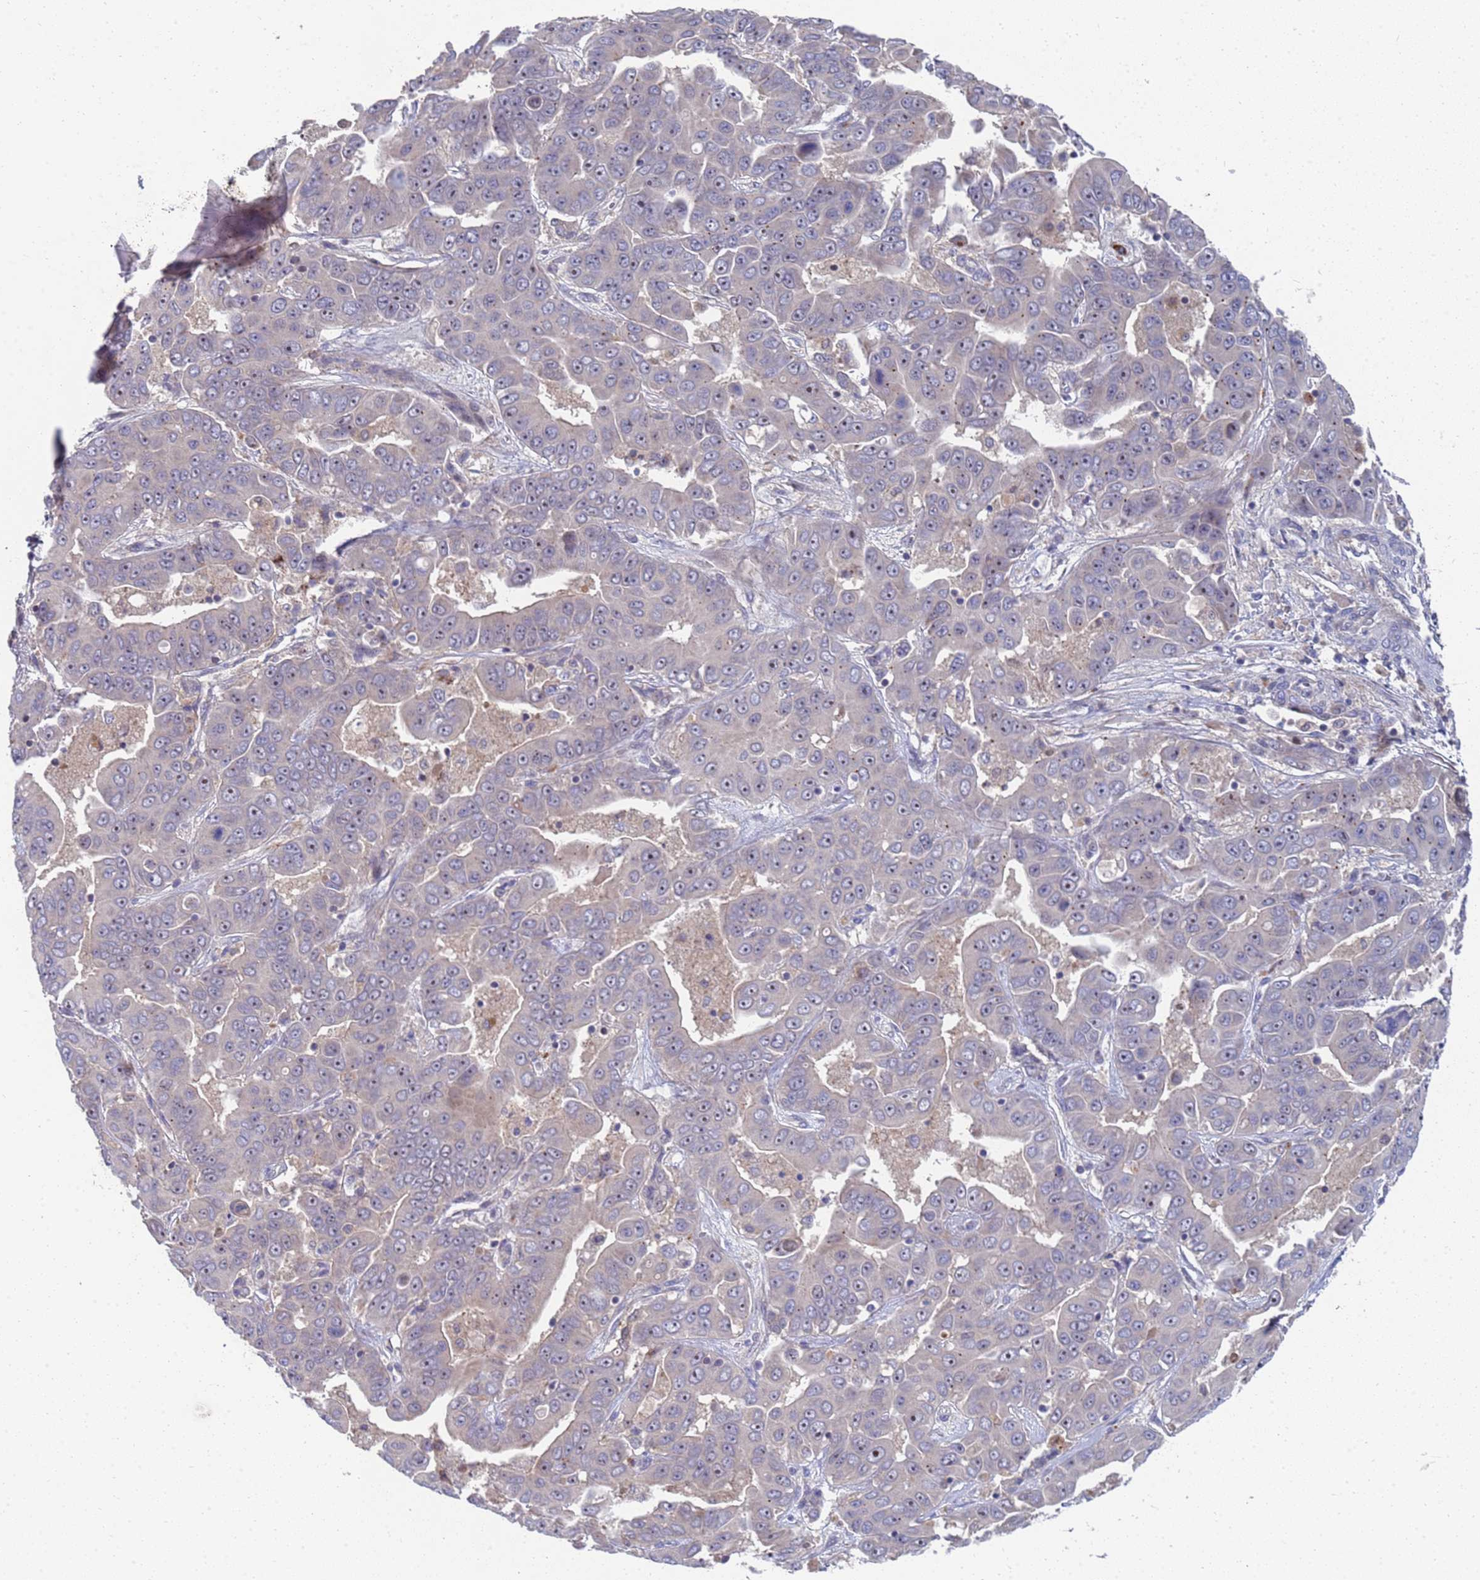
{"staining": {"intensity": "negative", "quantity": "none", "location": "none"}, "tissue": "liver cancer", "cell_type": "Tumor cells", "image_type": "cancer", "snomed": [{"axis": "morphology", "description": "Cholangiocarcinoma"}, {"axis": "topography", "description": "Liver"}], "caption": "This is an immunohistochemistry (IHC) image of human liver cancer (cholangiocarcinoma). There is no staining in tumor cells.", "gene": "ENOSF1", "patient": {"sex": "female", "age": 52}}